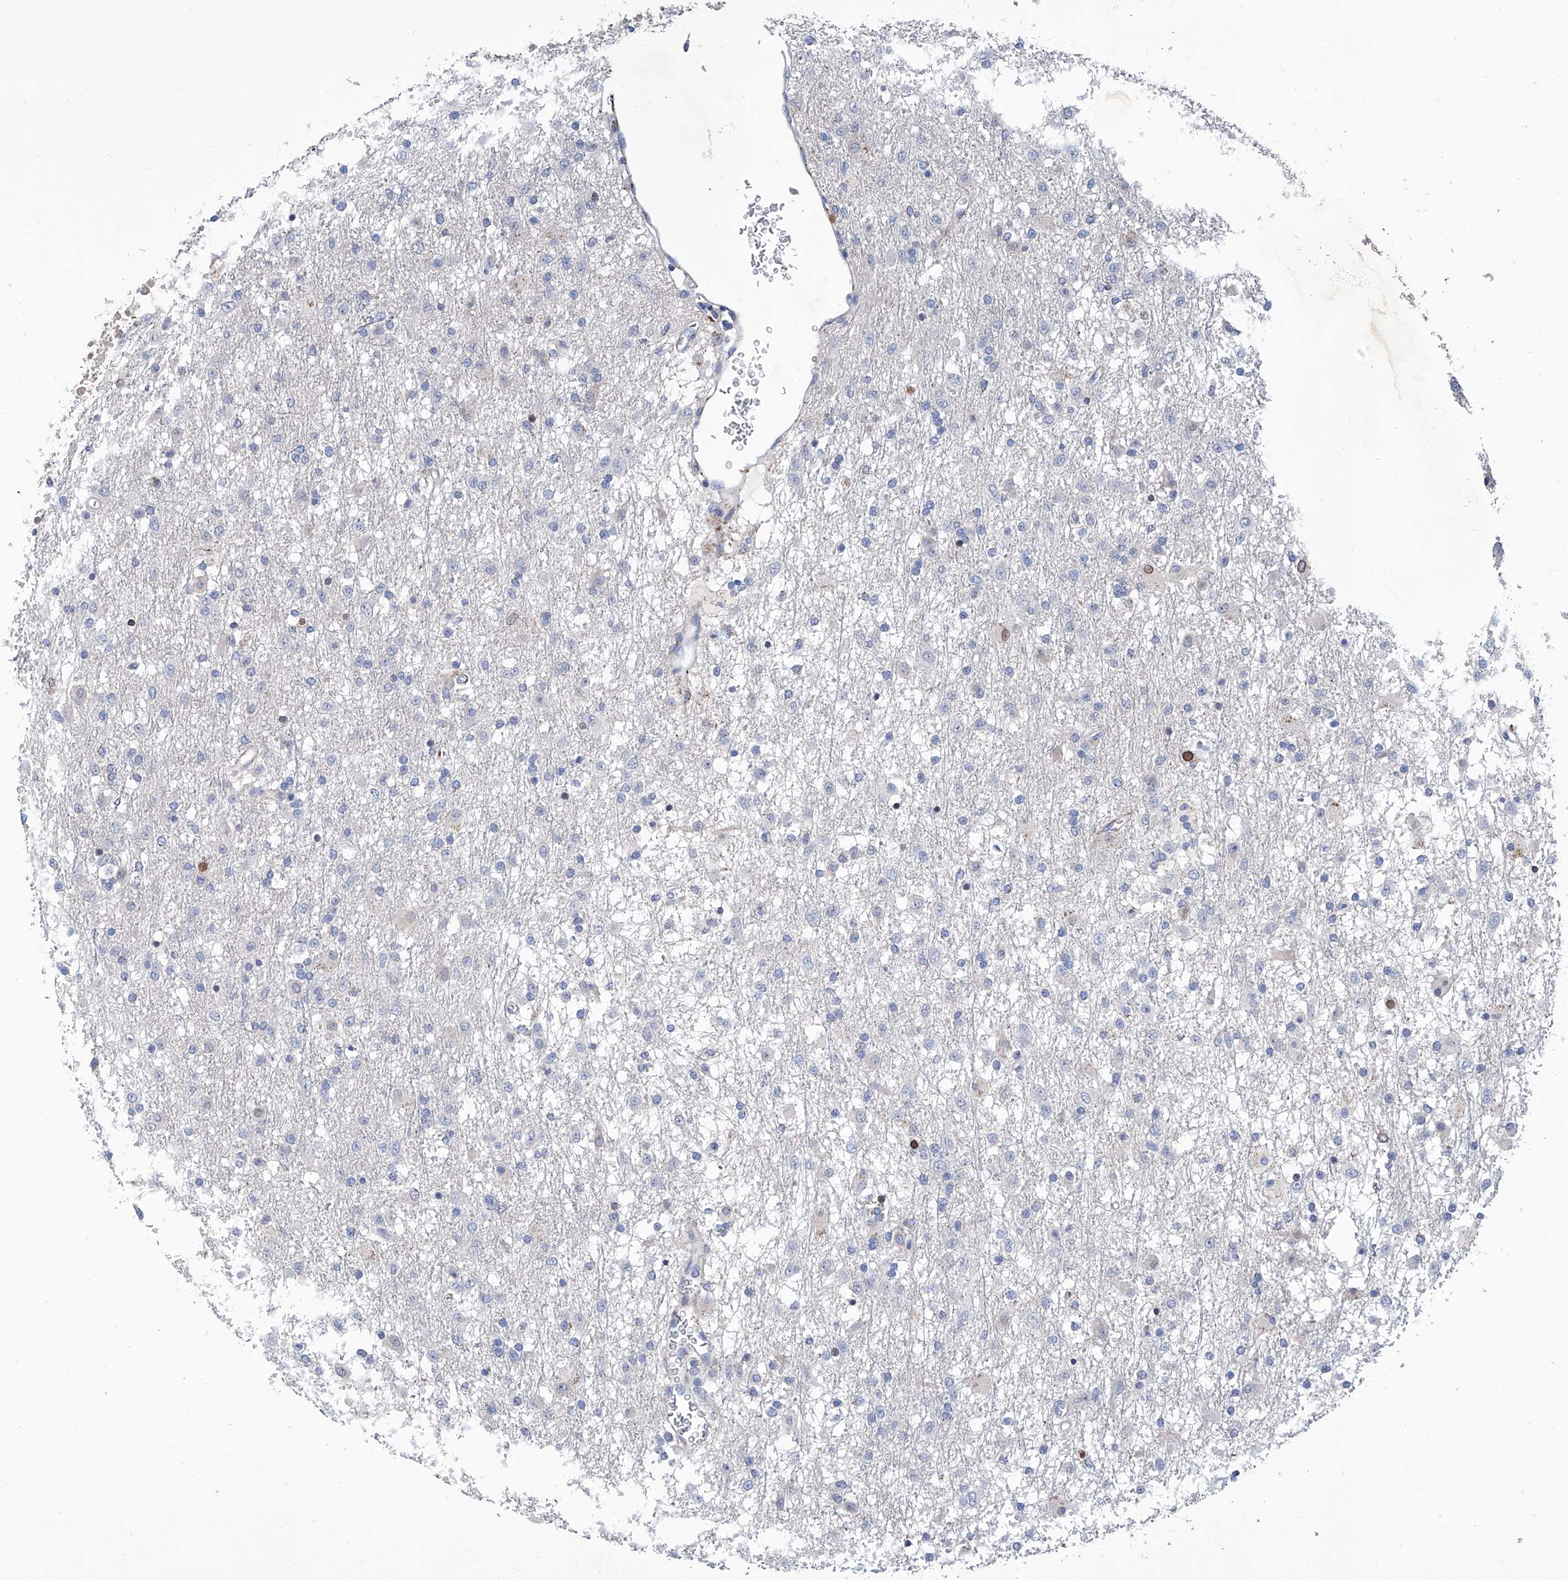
{"staining": {"intensity": "negative", "quantity": "none", "location": "none"}, "tissue": "glioma", "cell_type": "Tumor cells", "image_type": "cancer", "snomed": [{"axis": "morphology", "description": "Glioma, malignant, Low grade"}, {"axis": "topography", "description": "Brain"}], "caption": "This is an IHC histopathology image of low-grade glioma (malignant). There is no staining in tumor cells.", "gene": "GPT", "patient": {"sex": "male", "age": 65}}